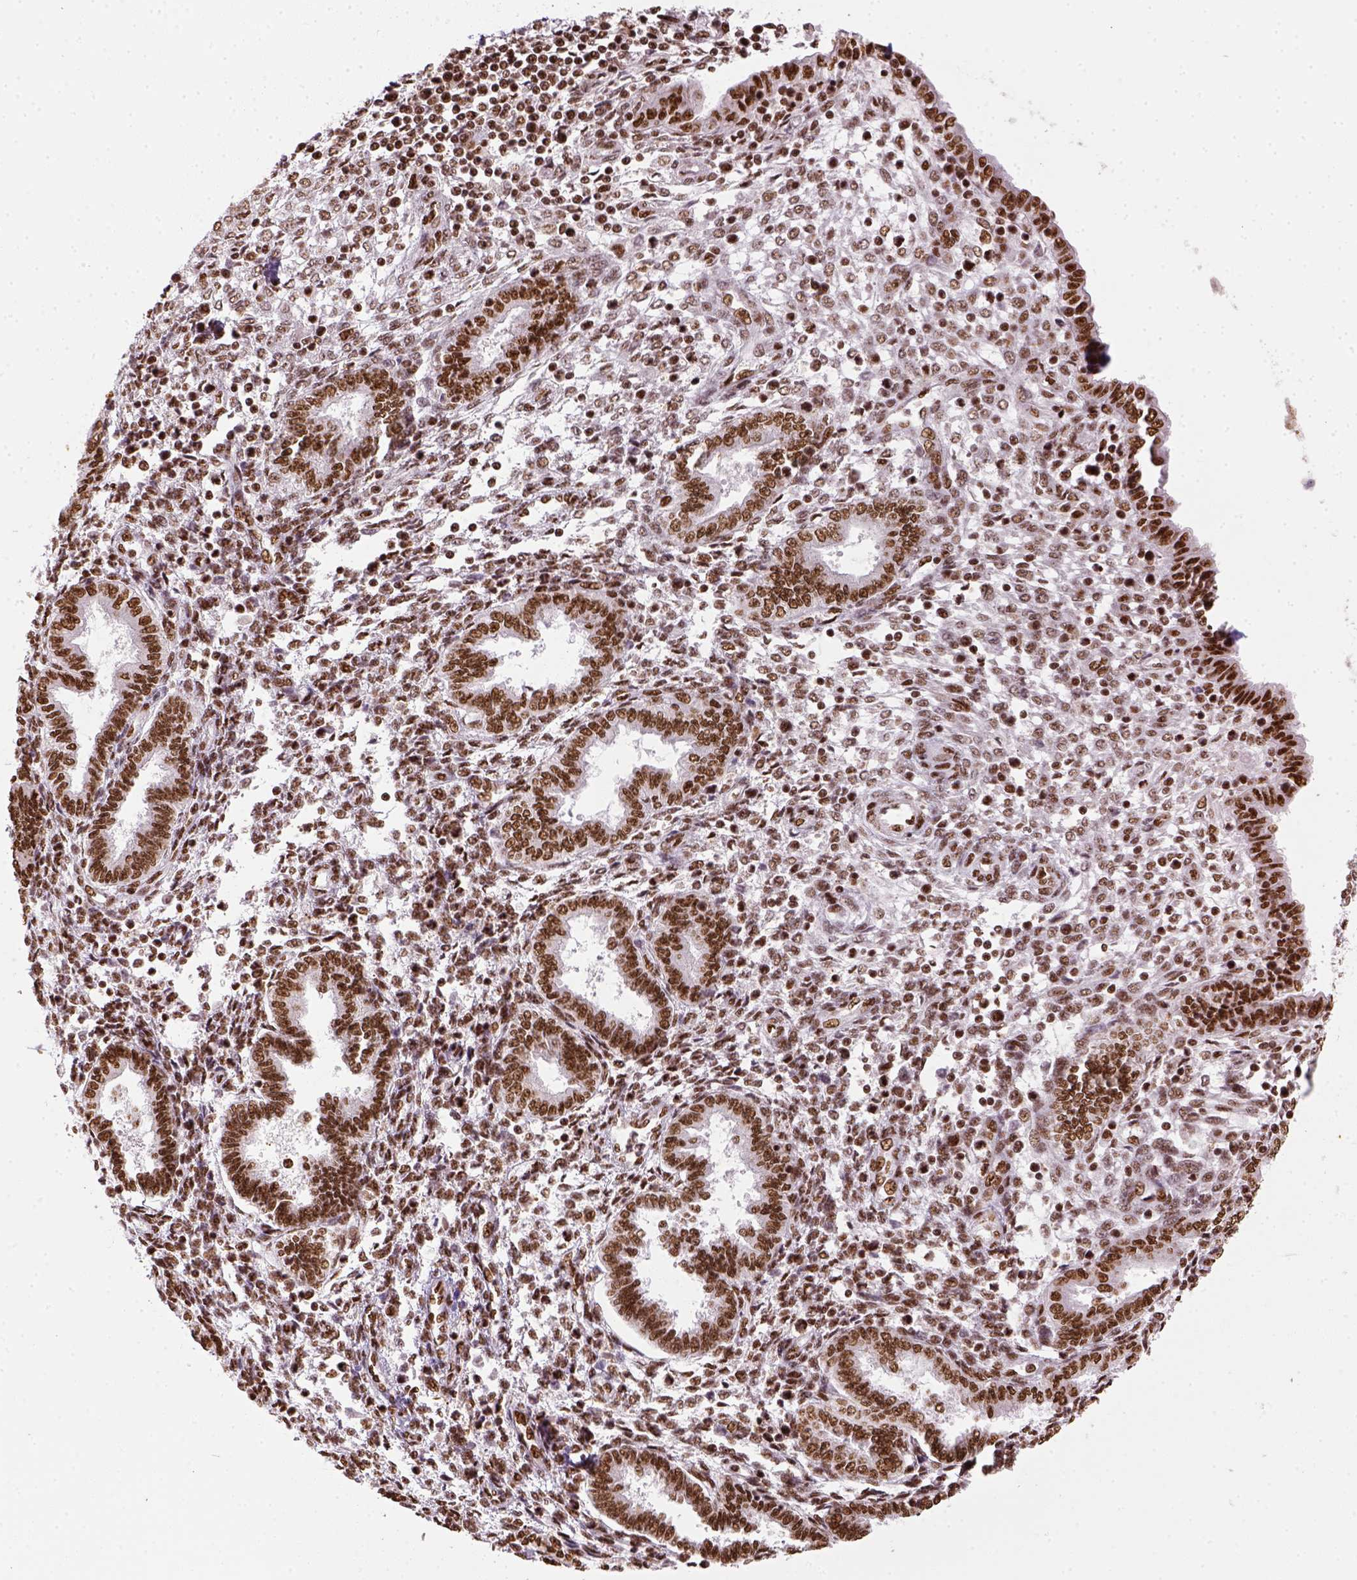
{"staining": {"intensity": "moderate", "quantity": ">75%", "location": "nuclear"}, "tissue": "endometrium", "cell_type": "Cells in endometrial stroma", "image_type": "normal", "snomed": [{"axis": "morphology", "description": "Normal tissue, NOS"}, {"axis": "topography", "description": "Endometrium"}], "caption": "An image of endometrium stained for a protein exhibits moderate nuclear brown staining in cells in endometrial stroma. The staining was performed using DAB, with brown indicating positive protein expression. Nuclei are stained blue with hematoxylin.", "gene": "CCAR1", "patient": {"sex": "female", "age": 42}}